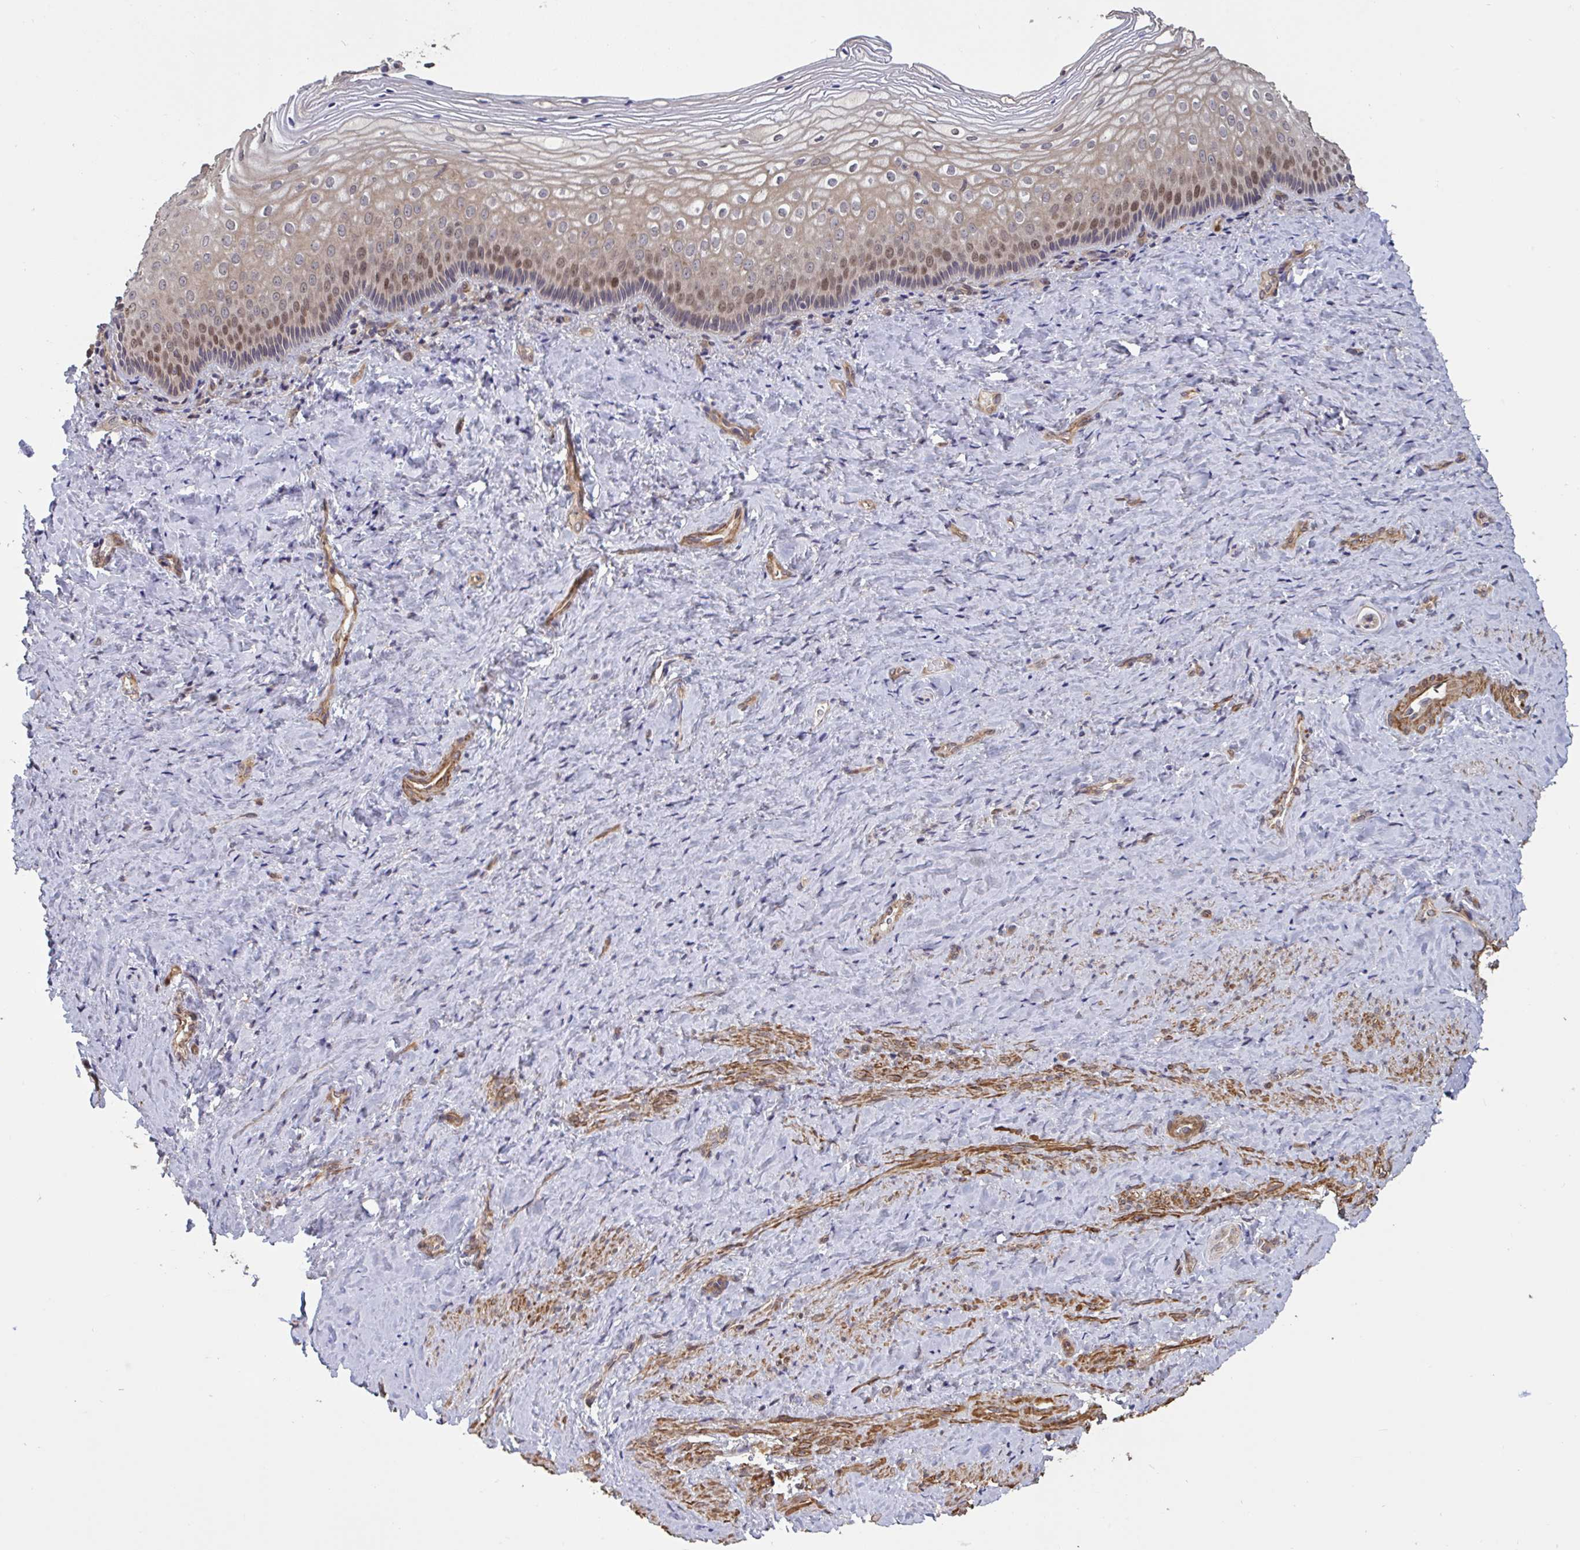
{"staining": {"intensity": "moderate", "quantity": "25%-75%", "location": "nuclear"}, "tissue": "vagina", "cell_type": "Squamous epithelial cells", "image_type": "normal", "snomed": [{"axis": "morphology", "description": "Normal tissue, NOS"}, {"axis": "topography", "description": "Vagina"}], "caption": "Protein positivity by immunohistochemistry exhibits moderate nuclear expression in about 25%-75% of squamous epithelial cells in normal vagina. Immunohistochemistry (ihc) stains the protein in brown and the nuclei are stained blue.", "gene": "IPO5", "patient": {"sex": "female", "age": 45}}